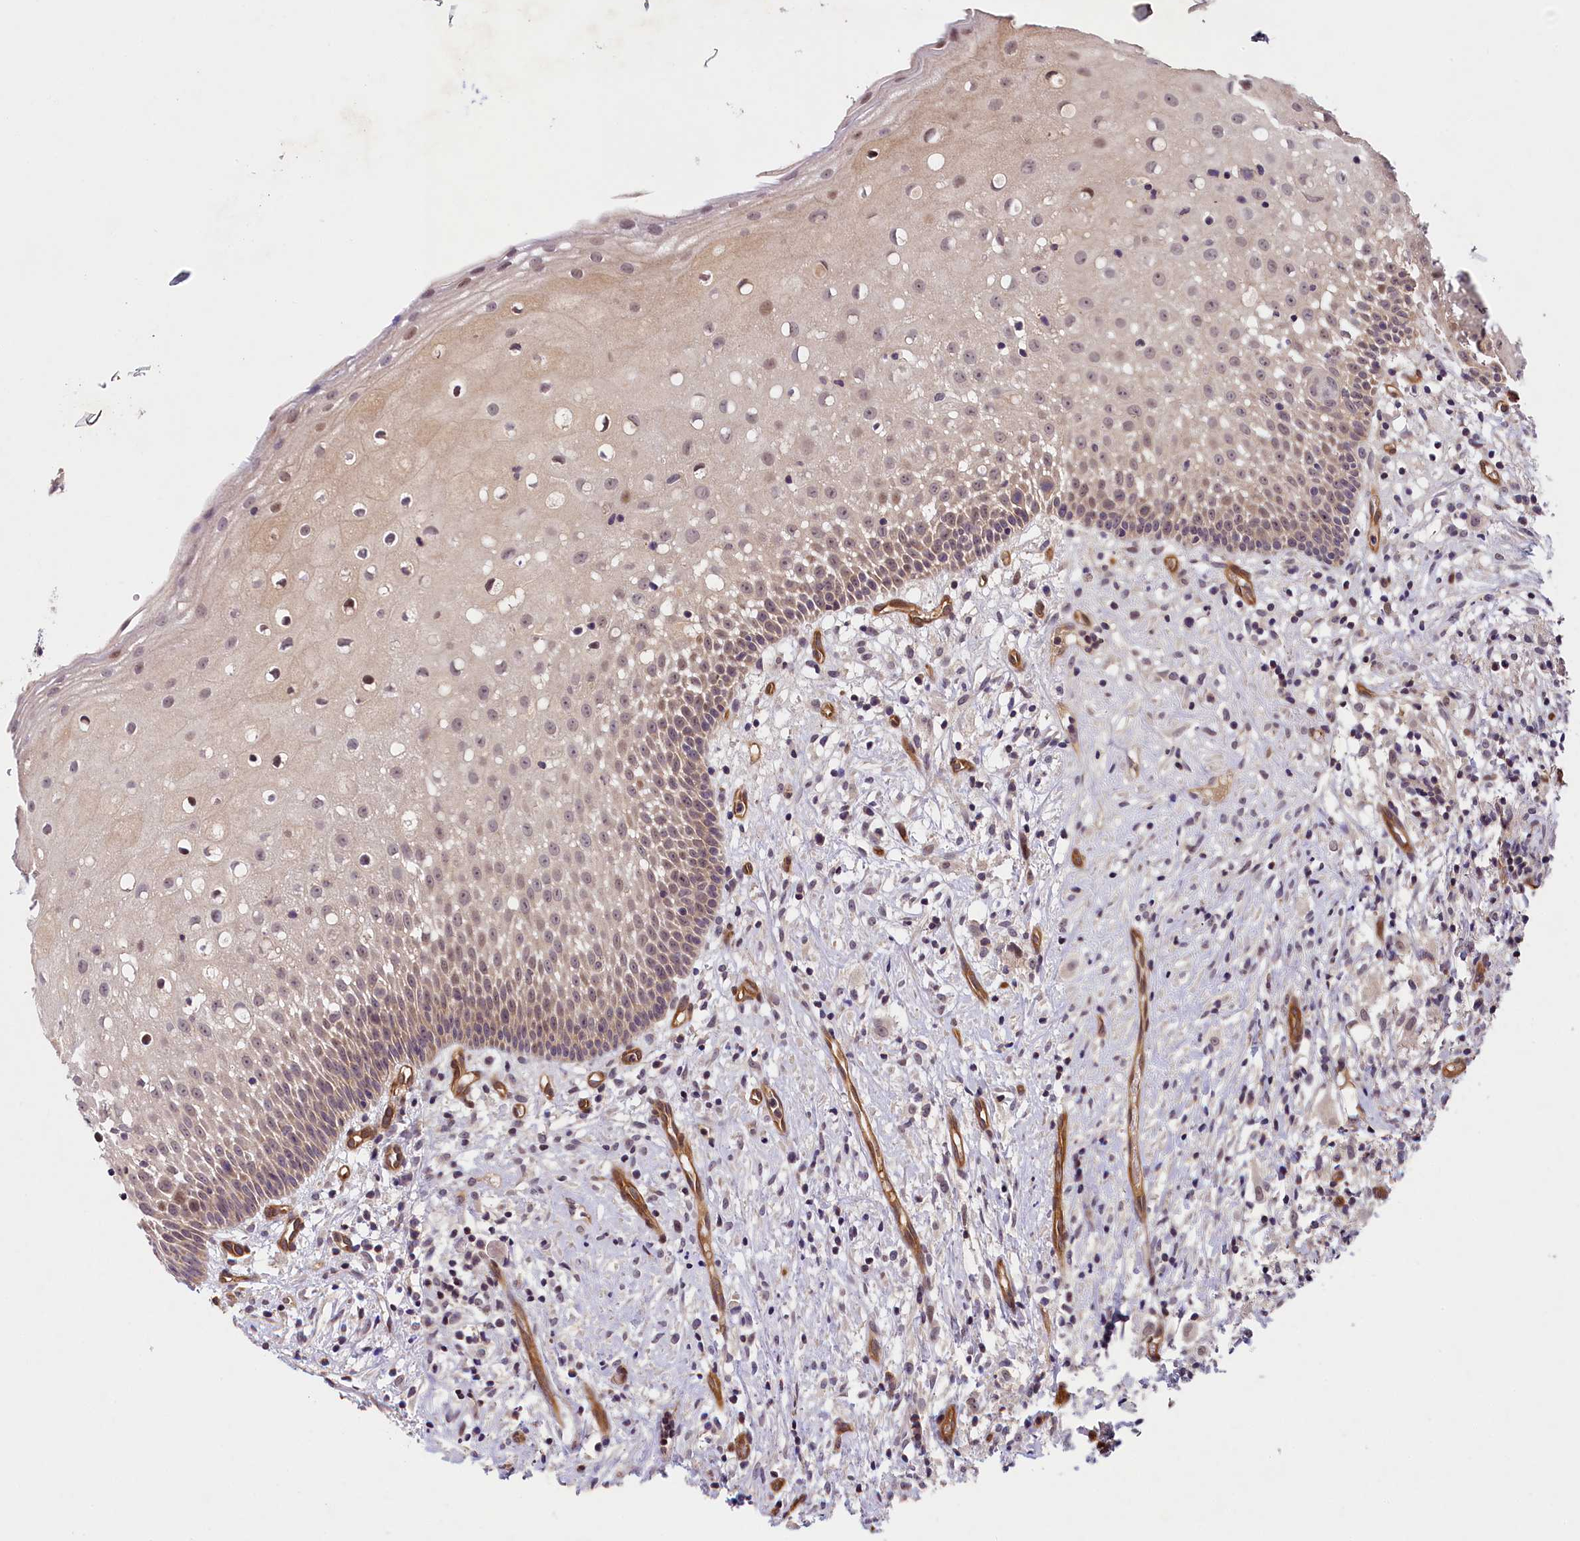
{"staining": {"intensity": "weak", "quantity": "25%-75%", "location": "cytoplasmic/membranous"}, "tissue": "oral mucosa", "cell_type": "Squamous epithelial cells", "image_type": "normal", "snomed": [{"axis": "morphology", "description": "Normal tissue, NOS"}, {"axis": "topography", "description": "Oral tissue"}], "caption": "High-power microscopy captured an immunohistochemistry (IHC) image of normal oral mucosa, revealing weak cytoplasmic/membranous staining in approximately 25%-75% of squamous epithelial cells. The protein of interest is shown in brown color, while the nuclei are stained blue.", "gene": "SNRK", "patient": {"sex": "female", "age": 69}}